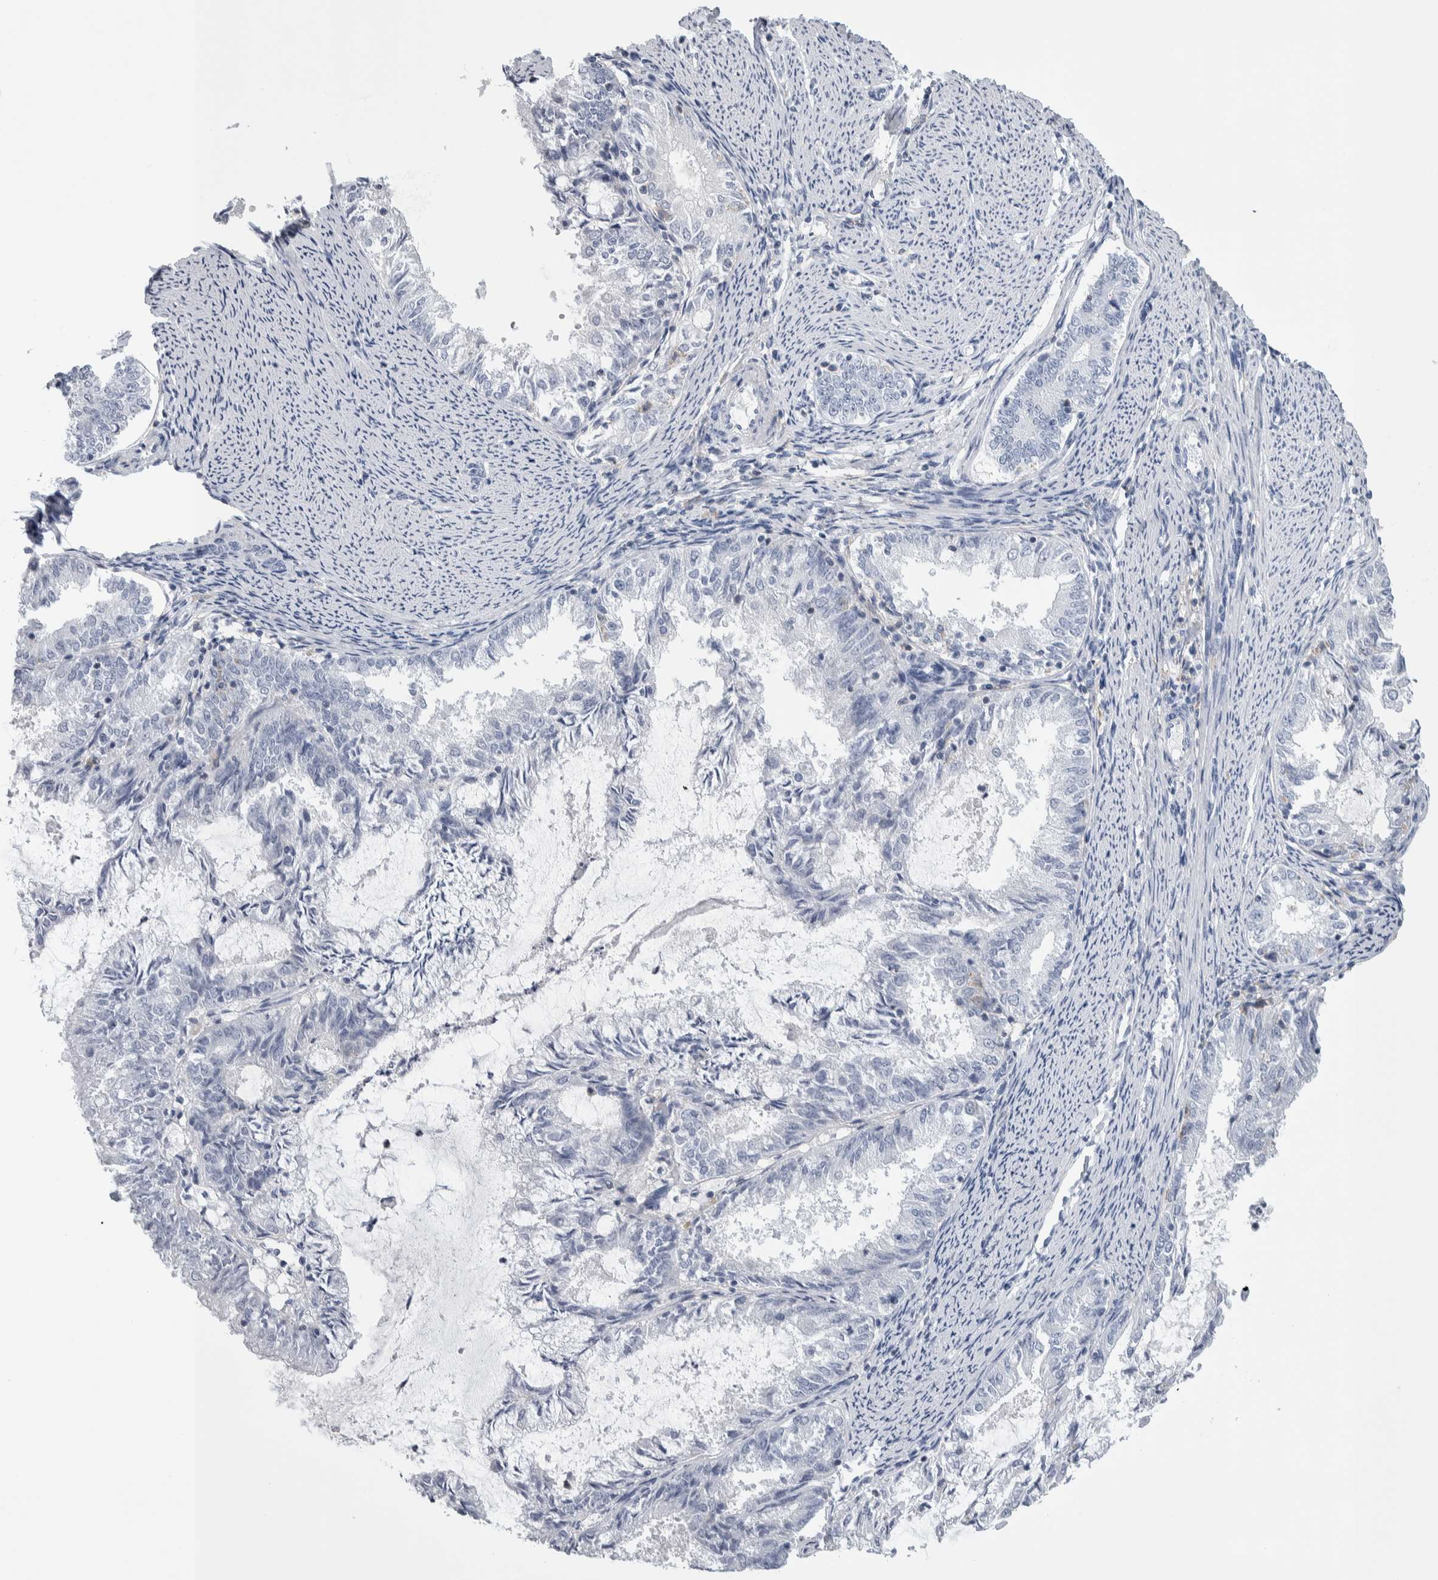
{"staining": {"intensity": "negative", "quantity": "none", "location": "none"}, "tissue": "endometrial cancer", "cell_type": "Tumor cells", "image_type": "cancer", "snomed": [{"axis": "morphology", "description": "Adenocarcinoma, NOS"}, {"axis": "topography", "description": "Endometrium"}], "caption": "This is an IHC image of endometrial adenocarcinoma. There is no staining in tumor cells.", "gene": "SKAP2", "patient": {"sex": "female", "age": 57}}